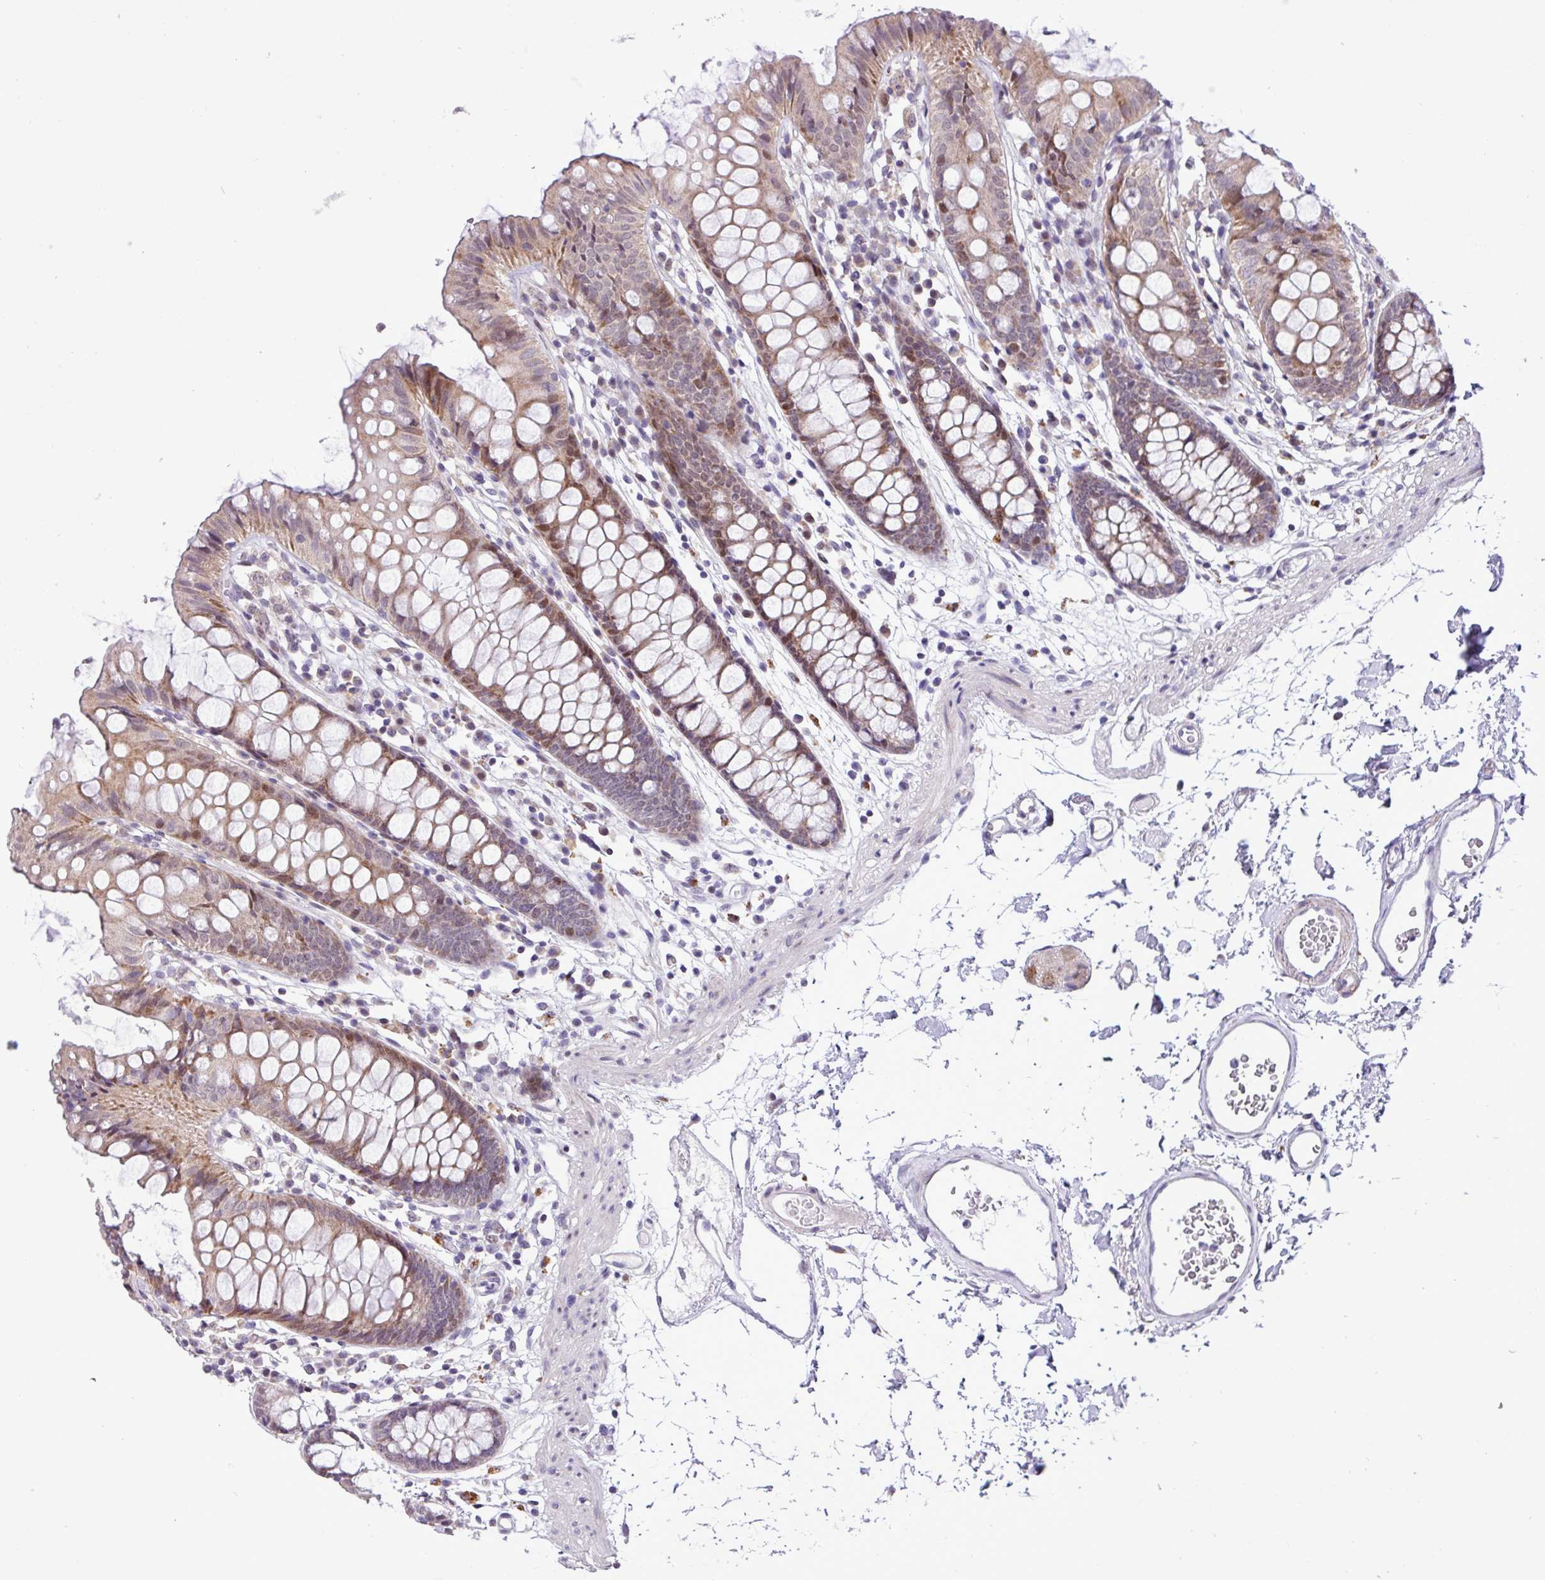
{"staining": {"intensity": "negative", "quantity": "none", "location": "none"}, "tissue": "colon", "cell_type": "Endothelial cells", "image_type": "normal", "snomed": [{"axis": "morphology", "description": "Normal tissue, NOS"}, {"axis": "topography", "description": "Colon"}], "caption": "Immunohistochemistry (IHC) histopathology image of normal colon: colon stained with DAB (3,3'-diaminobenzidine) displays no significant protein positivity in endothelial cells. Nuclei are stained in blue.", "gene": "ZNF354A", "patient": {"sex": "female", "age": 84}}